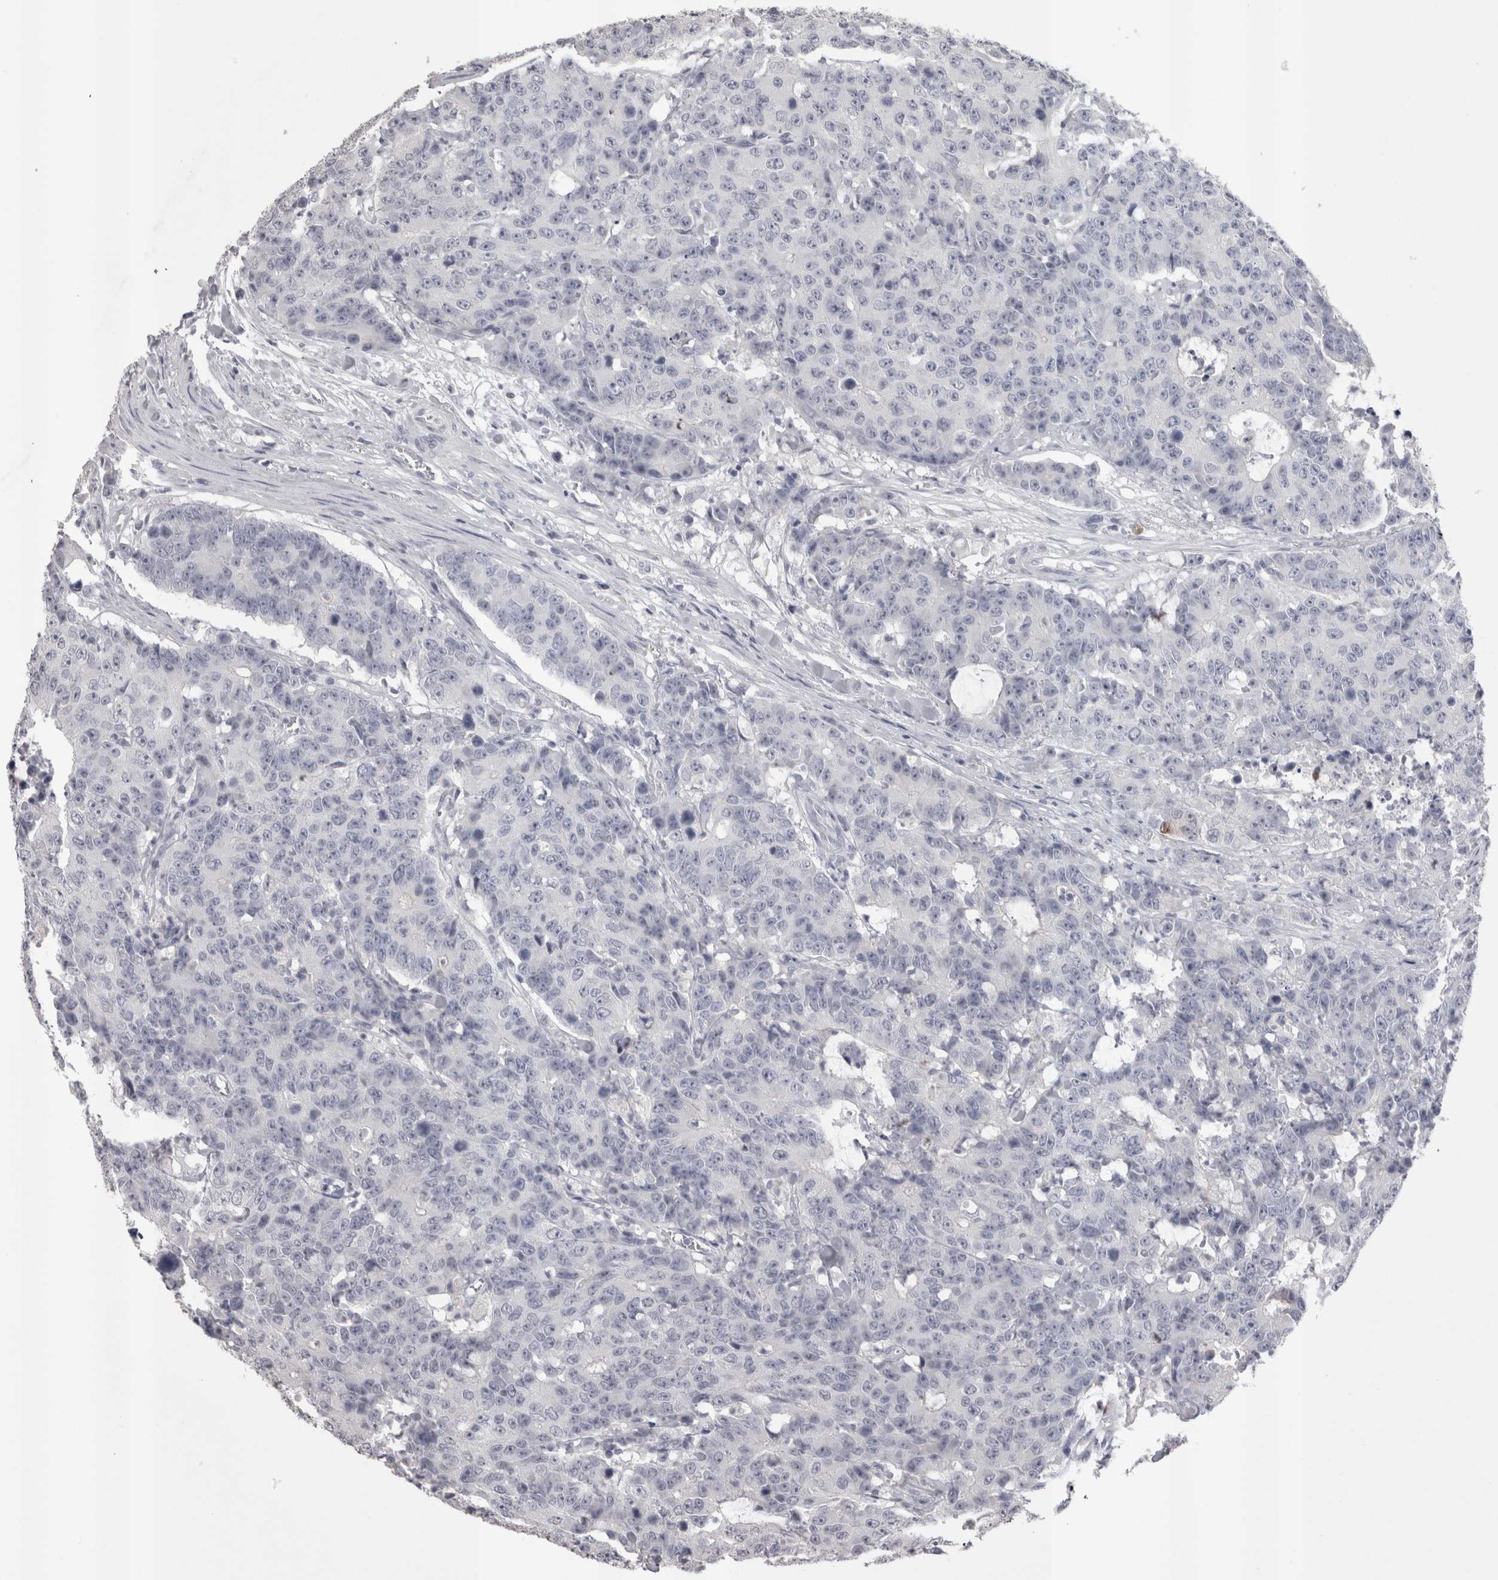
{"staining": {"intensity": "negative", "quantity": "none", "location": "none"}, "tissue": "colorectal cancer", "cell_type": "Tumor cells", "image_type": "cancer", "snomed": [{"axis": "morphology", "description": "Adenocarcinoma, NOS"}, {"axis": "topography", "description": "Colon"}], "caption": "Adenocarcinoma (colorectal) was stained to show a protein in brown. There is no significant positivity in tumor cells. The staining was performed using DAB (3,3'-diaminobenzidine) to visualize the protein expression in brown, while the nuclei were stained in blue with hematoxylin (Magnification: 20x).", "gene": "LAX1", "patient": {"sex": "female", "age": 86}}